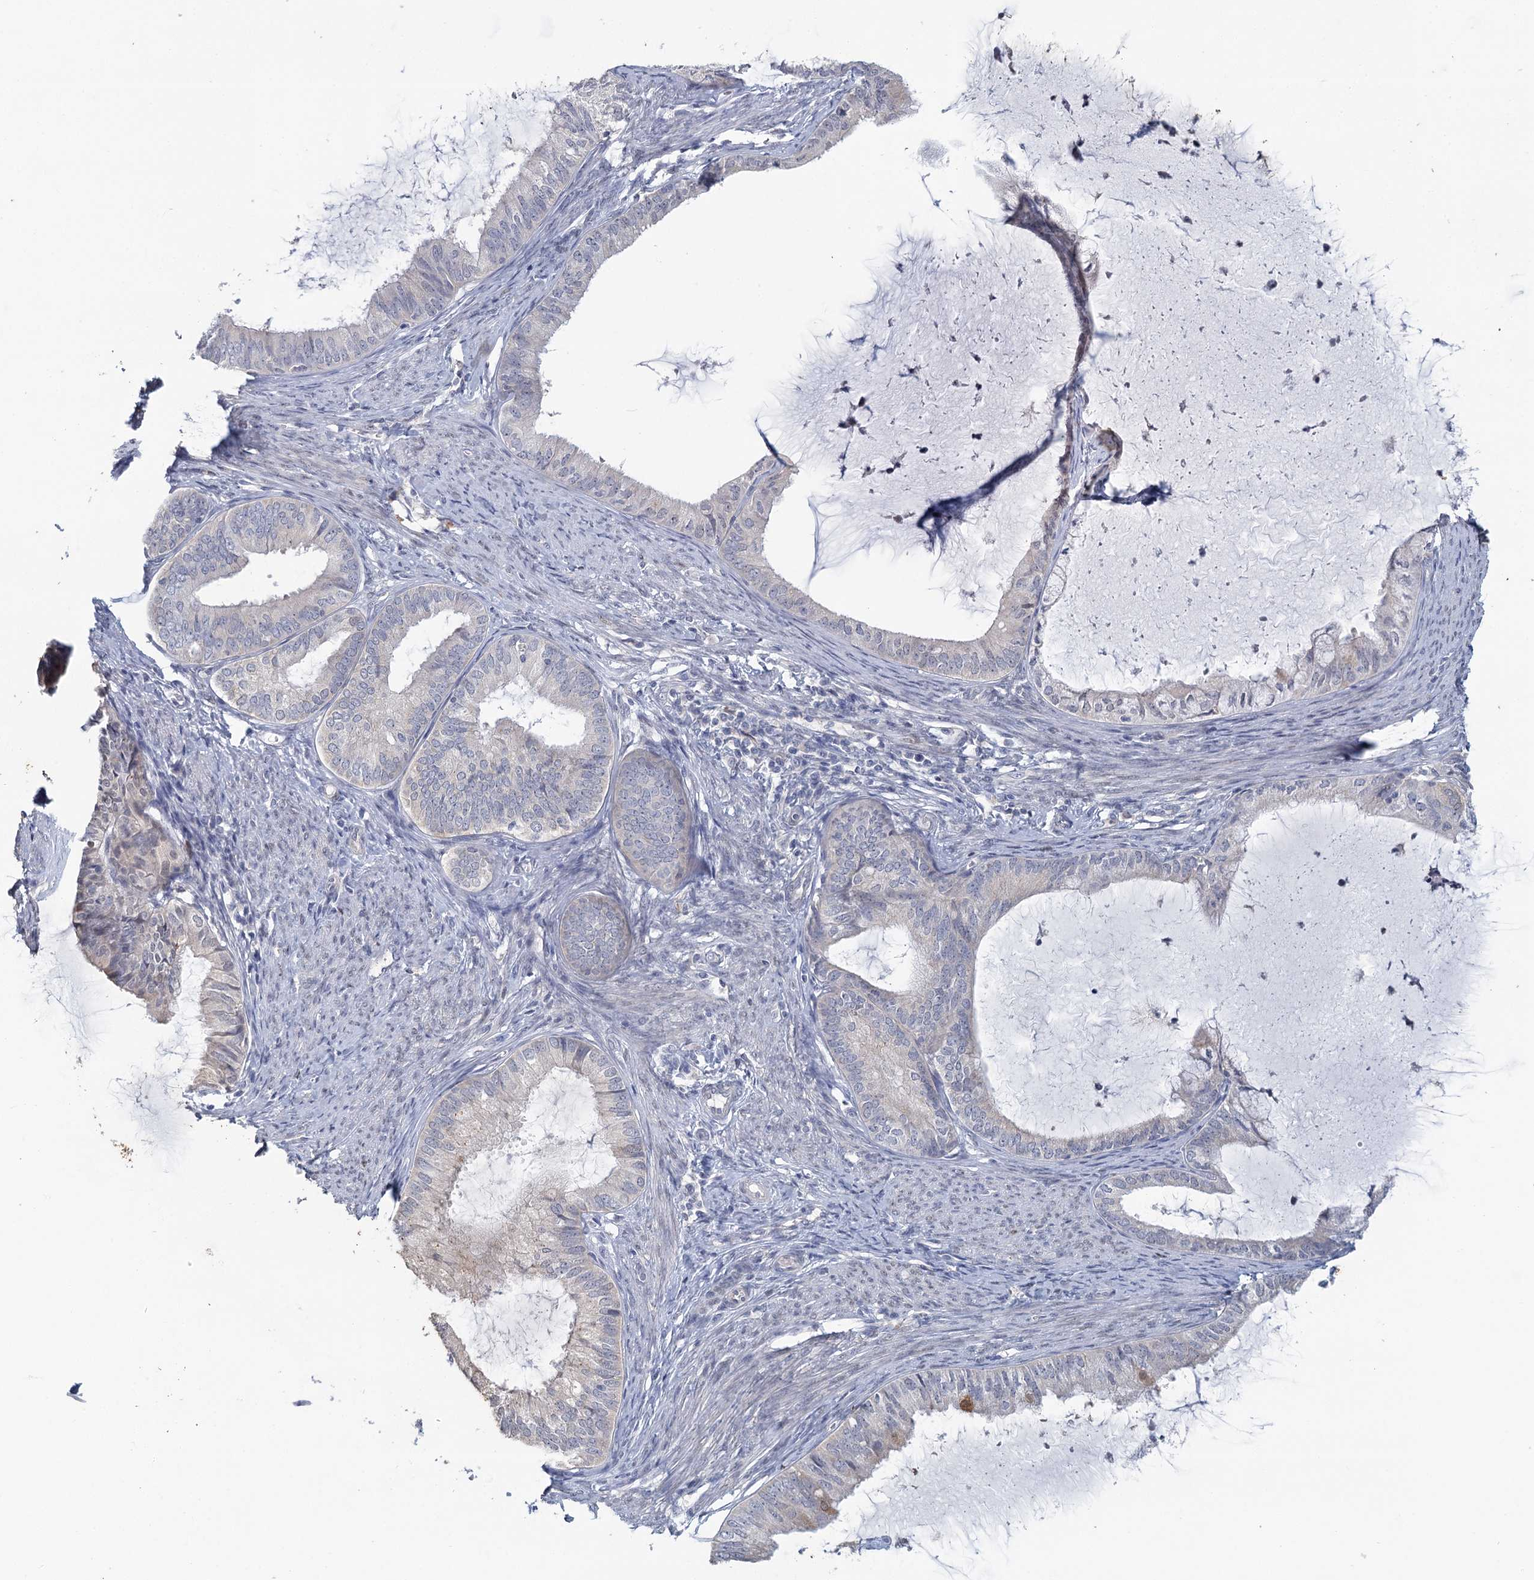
{"staining": {"intensity": "negative", "quantity": "none", "location": "none"}, "tissue": "endometrial cancer", "cell_type": "Tumor cells", "image_type": "cancer", "snomed": [{"axis": "morphology", "description": "Adenocarcinoma, NOS"}, {"axis": "topography", "description": "Endometrium"}], "caption": "Micrograph shows no protein positivity in tumor cells of endometrial cancer tissue.", "gene": "MYO7B", "patient": {"sex": "female", "age": 86}}